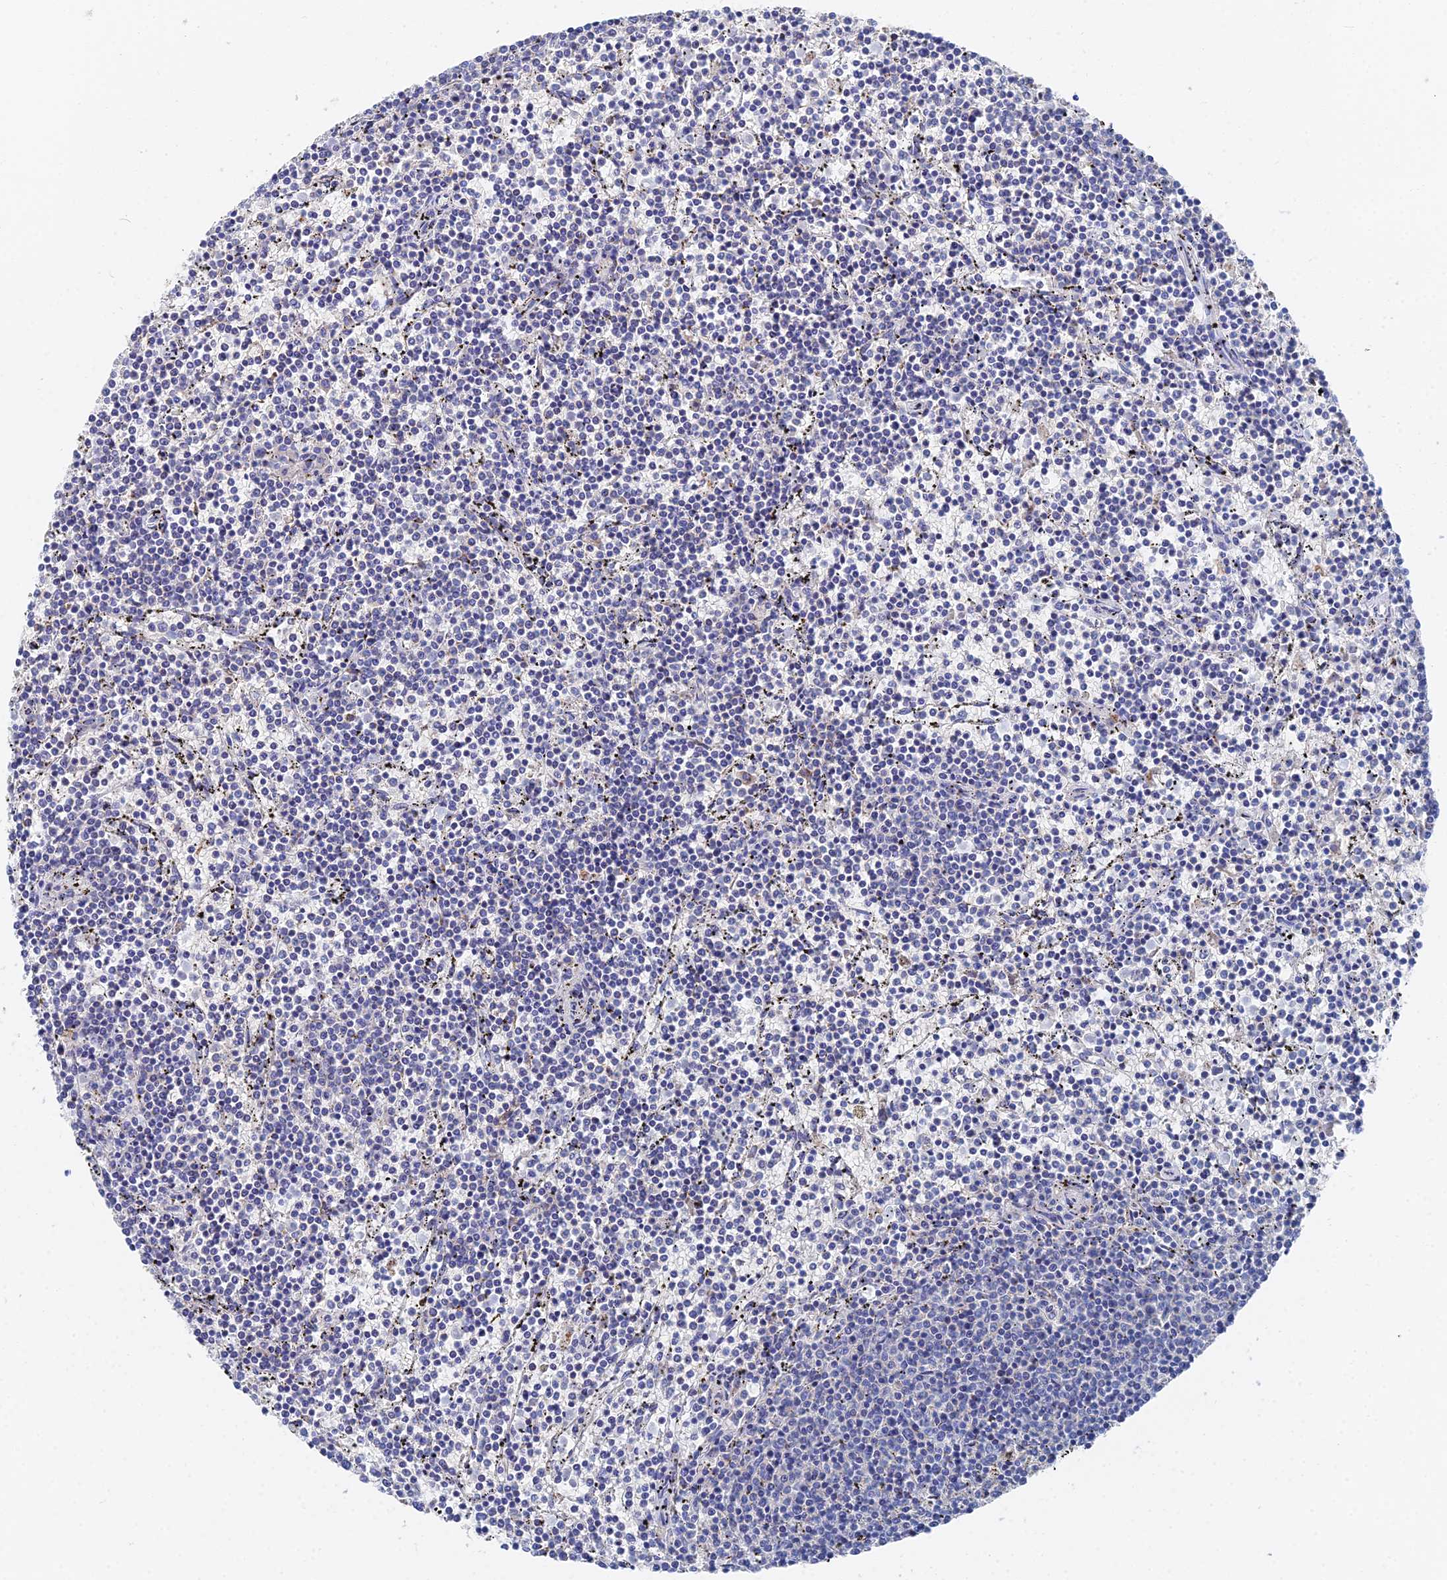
{"staining": {"intensity": "negative", "quantity": "none", "location": "none"}, "tissue": "lymphoma", "cell_type": "Tumor cells", "image_type": "cancer", "snomed": [{"axis": "morphology", "description": "Malignant lymphoma, non-Hodgkin's type, Low grade"}, {"axis": "topography", "description": "Spleen"}], "caption": "IHC micrograph of lymphoma stained for a protein (brown), which demonstrates no staining in tumor cells.", "gene": "IFT80", "patient": {"sex": "female", "age": 50}}